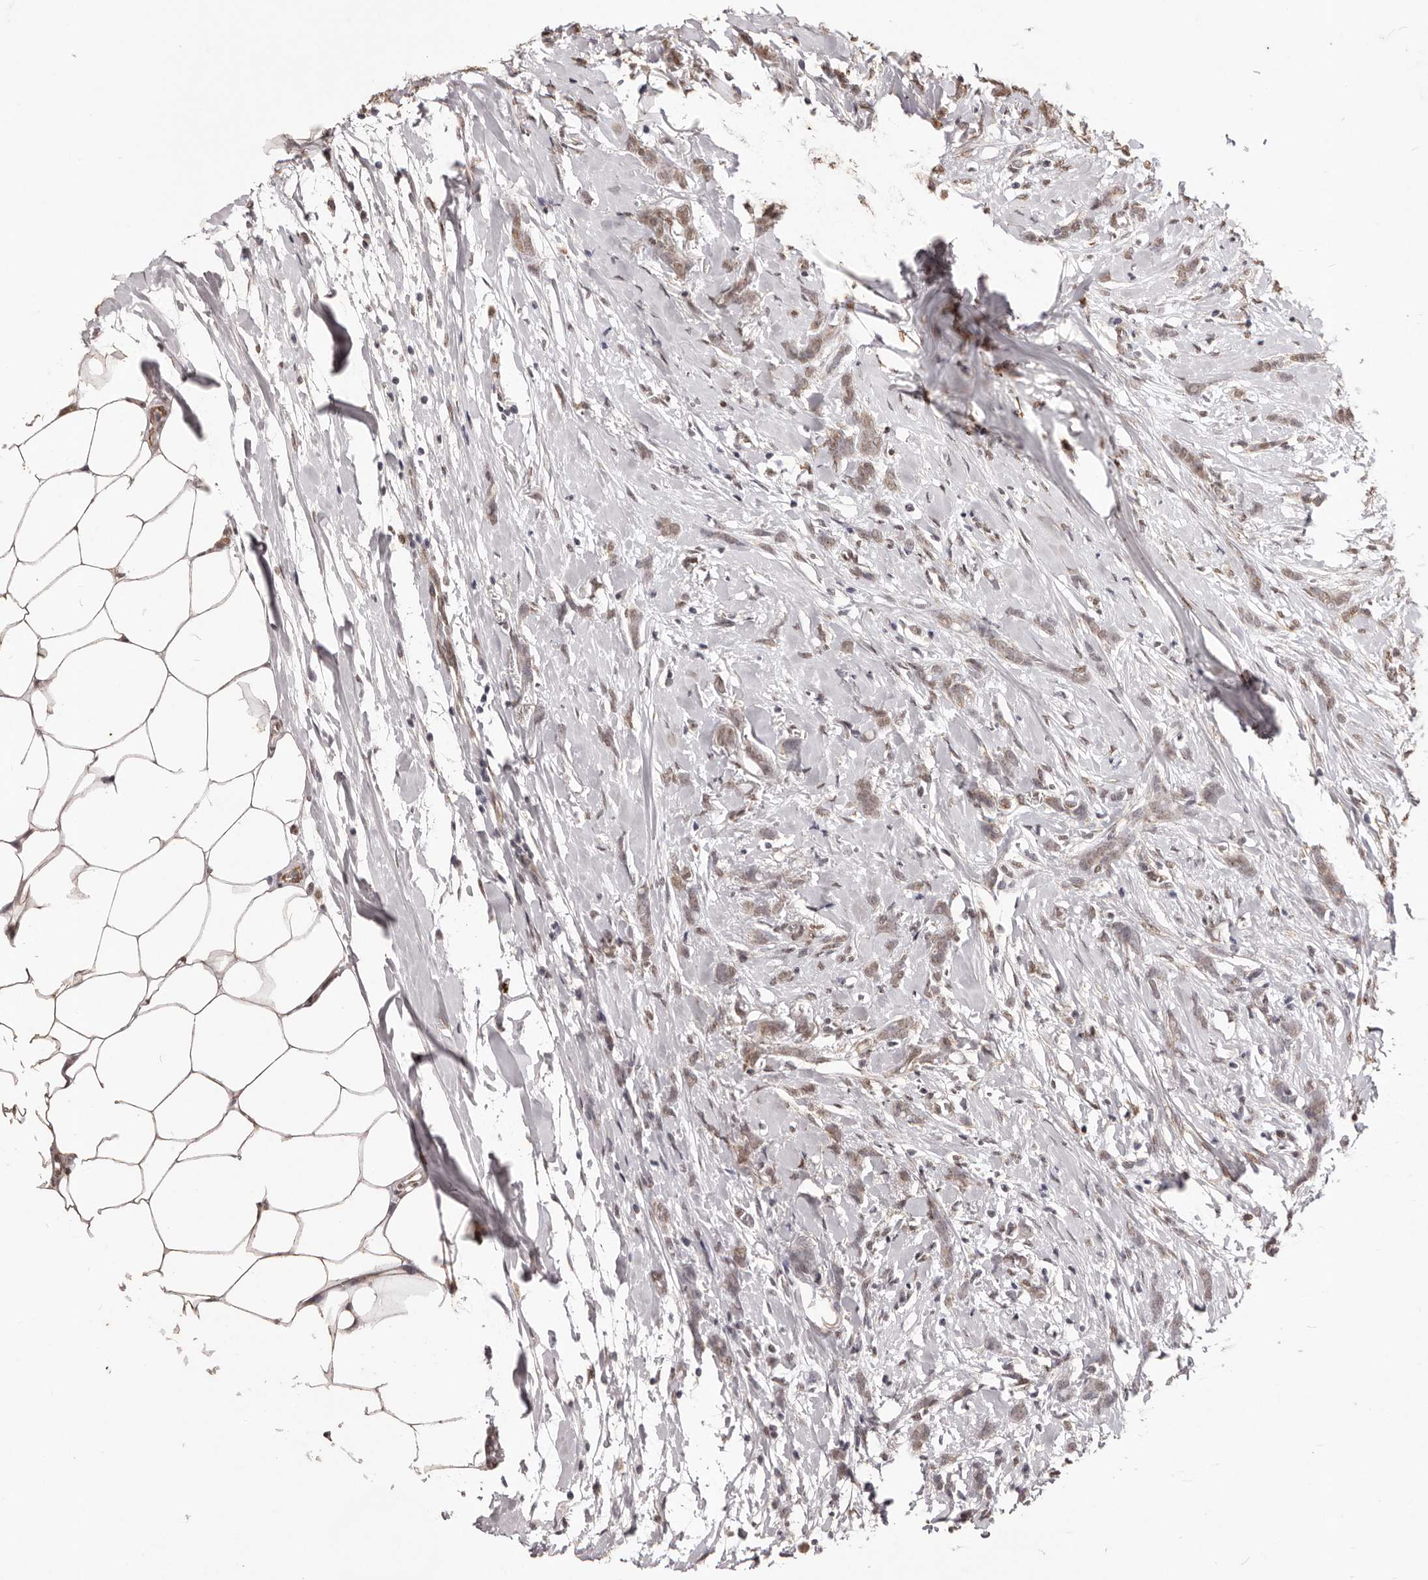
{"staining": {"intensity": "weak", "quantity": "25%-75%", "location": "nuclear"}, "tissue": "breast cancer", "cell_type": "Tumor cells", "image_type": "cancer", "snomed": [{"axis": "morphology", "description": "Lobular carcinoma, in situ"}, {"axis": "morphology", "description": "Lobular carcinoma"}, {"axis": "topography", "description": "Breast"}], "caption": "High-magnification brightfield microscopy of breast lobular carcinoma stained with DAB (brown) and counterstained with hematoxylin (blue). tumor cells exhibit weak nuclear positivity is appreciated in approximately25%-75% of cells.", "gene": "RPS6KA5", "patient": {"sex": "female", "age": 41}}